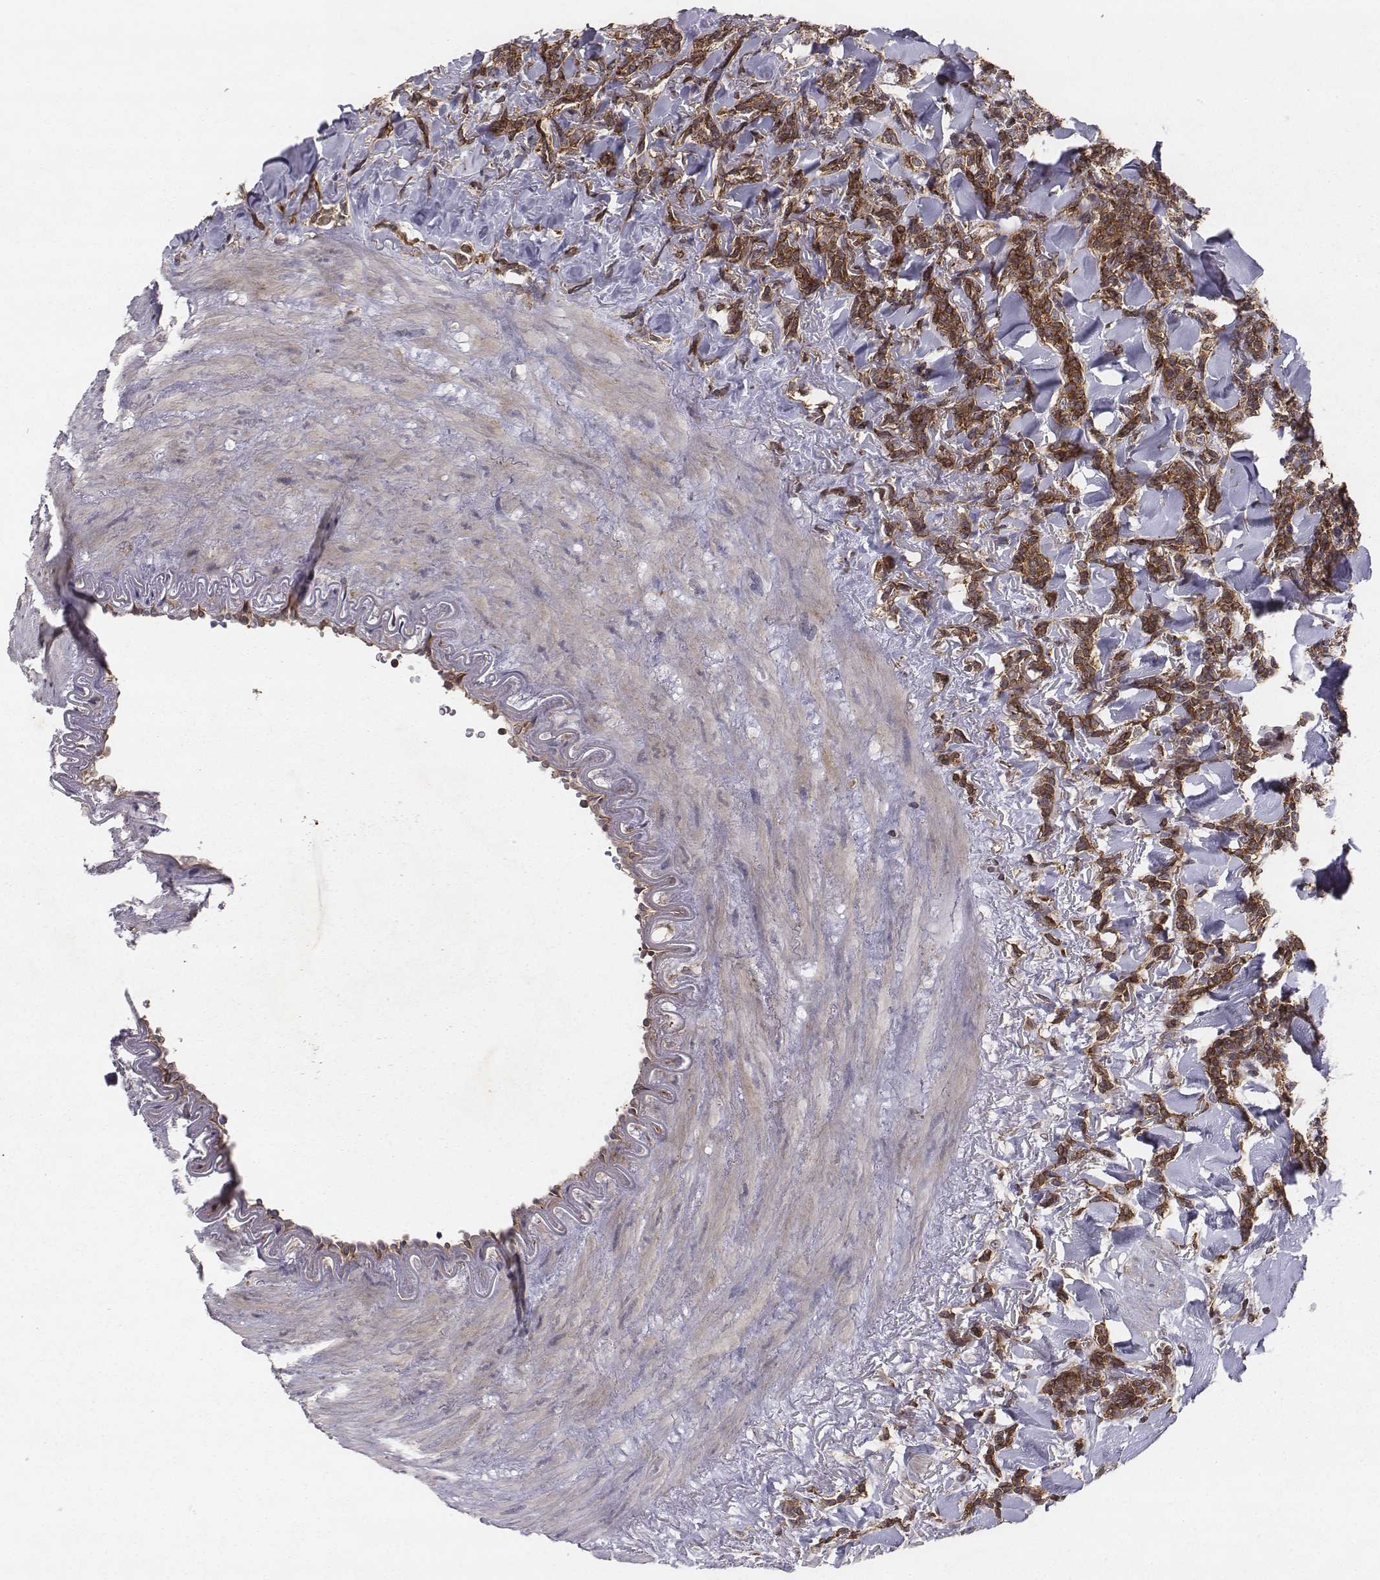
{"staining": {"intensity": "strong", "quantity": "25%-75%", "location": "cytoplasmic/membranous"}, "tissue": "lymphoma", "cell_type": "Tumor cells", "image_type": "cancer", "snomed": [{"axis": "morphology", "description": "Malignant lymphoma, non-Hodgkin's type, Low grade"}, {"axis": "topography", "description": "Lymph node"}], "caption": "There is high levels of strong cytoplasmic/membranous positivity in tumor cells of lymphoma, as demonstrated by immunohistochemical staining (brown color).", "gene": "PTPRG", "patient": {"sex": "female", "age": 56}}